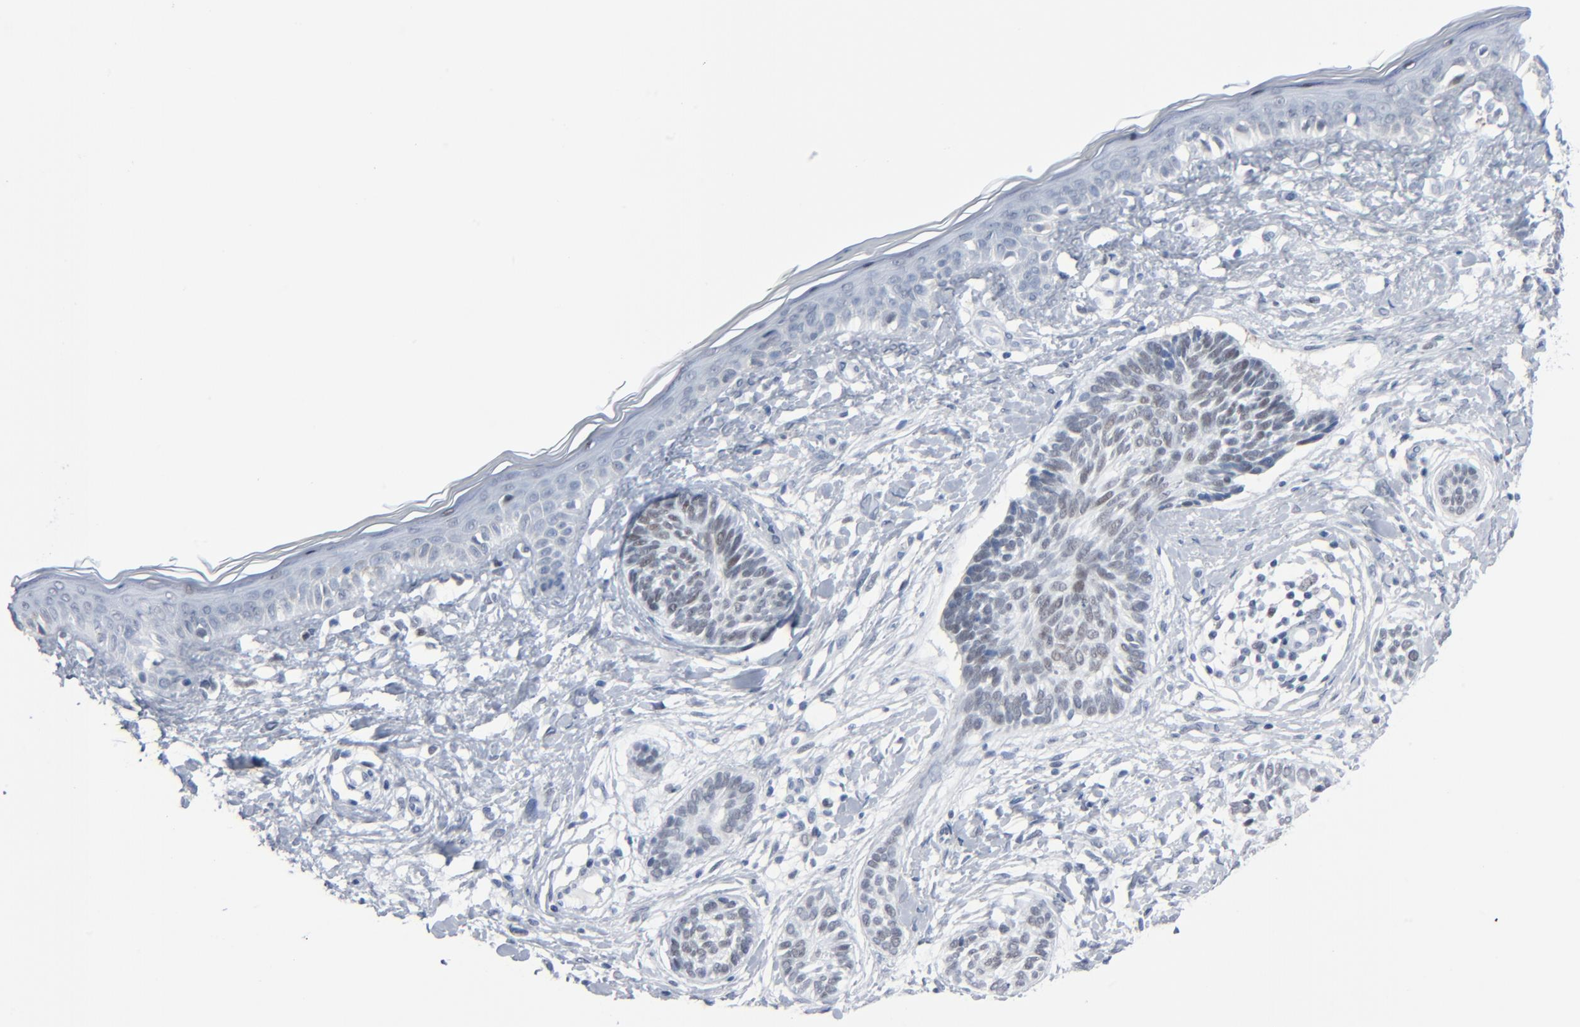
{"staining": {"intensity": "weak", "quantity": "<25%", "location": "nuclear"}, "tissue": "skin cancer", "cell_type": "Tumor cells", "image_type": "cancer", "snomed": [{"axis": "morphology", "description": "Normal tissue, NOS"}, {"axis": "morphology", "description": "Basal cell carcinoma"}, {"axis": "topography", "description": "Skin"}], "caption": "Skin cancer (basal cell carcinoma) stained for a protein using immunohistochemistry reveals no positivity tumor cells.", "gene": "SIRT1", "patient": {"sex": "male", "age": 63}}